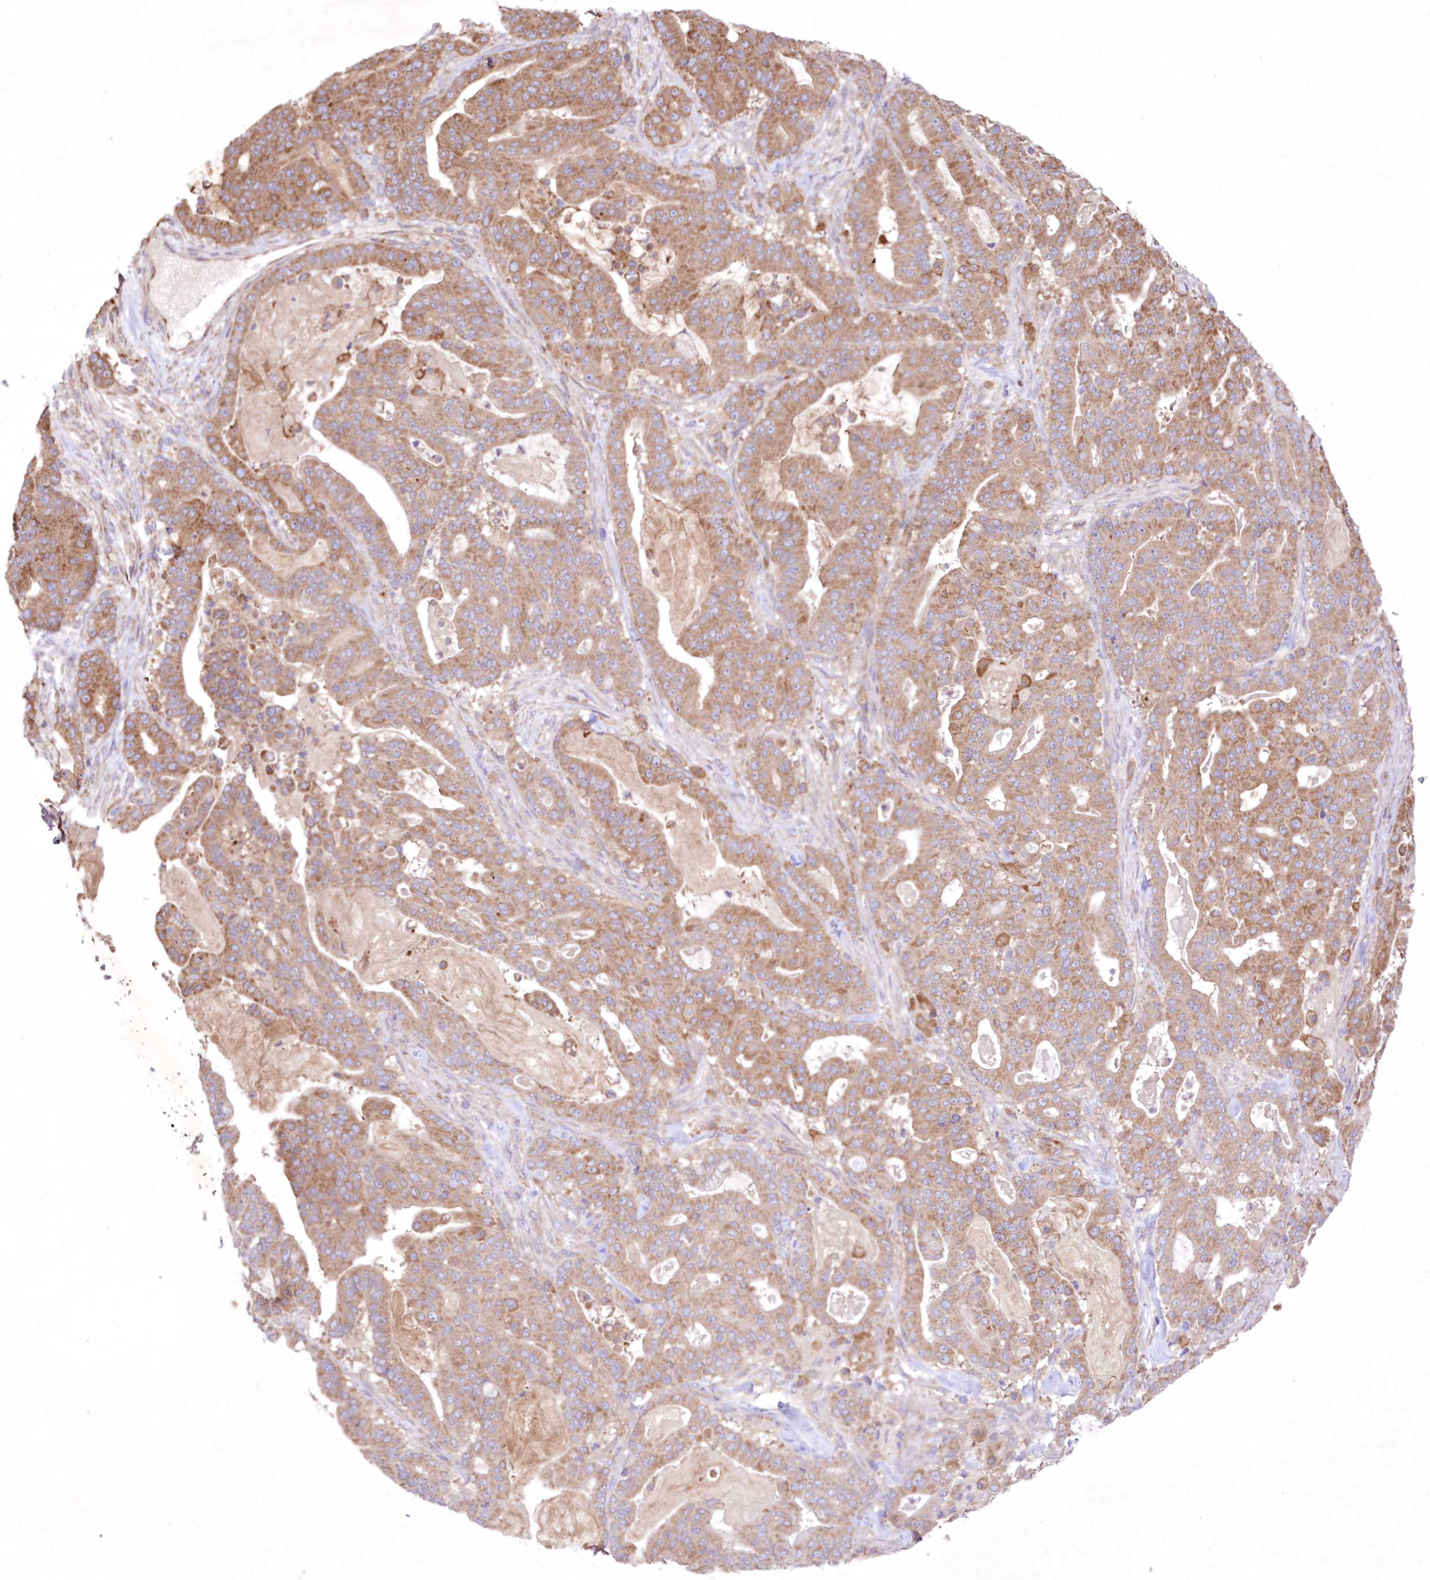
{"staining": {"intensity": "moderate", "quantity": ">75%", "location": "cytoplasmic/membranous"}, "tissue": "pancreatic cancer", "cell_type": "Tumor cells", "image_type": "cancer", "snomed": [{"axis": "morphology", "description": "Adenocarcinoma, NOS"}, {"axis": "topography", "description": "Pancreas"}], "caption": "Protein staining of adenocarcinoma (pancreatic) tissue displays moderate cytoplasmic/membranous positivity in approximately >75% of tumor cells.", "gene": "FCHO2", "patient": {"sex": "male", "age": 63}}